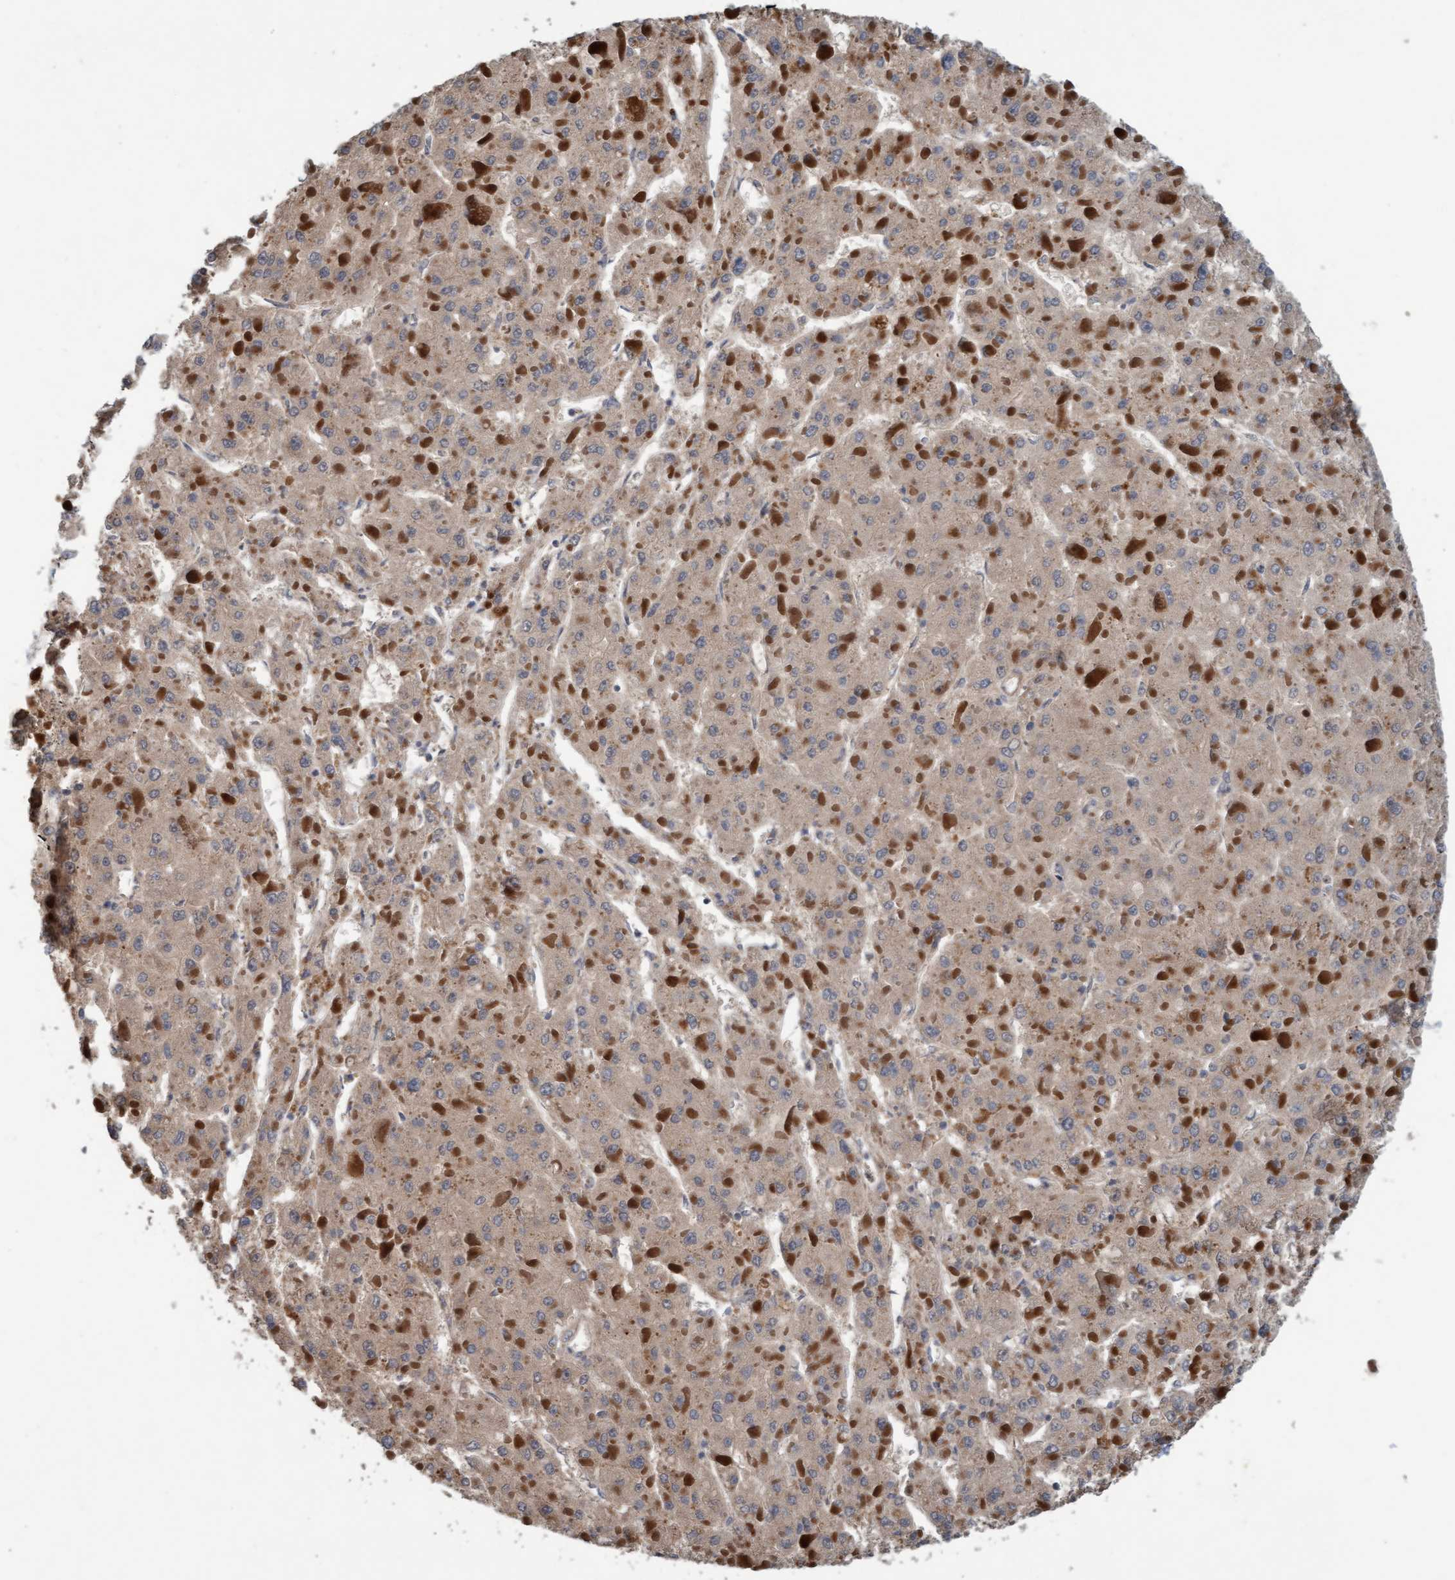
{"staining": {"intensity": "weak", "quantity": ">75%", "location": "cytoplasmic/membranous"}, "tissue": "liver cancer", "cell_type": "Tumor cells", "image_type": "cancer", "snomed": [{"axis": "morphology", "description": "Carcinoma, Hepatocellular, NOS"}, {"axis": "topography", "description": "Liver"}], "caption": "A high-resolution histopathology image shows immunohistochemistry (IHC) staining of hepatocellular carcinoma (liver), which demonstrates weak cytoplasmic/membranous staining in about >75% of tumor cells.", "gene": "MLXIP", "patient": {"sex": "female", "age": 73}}